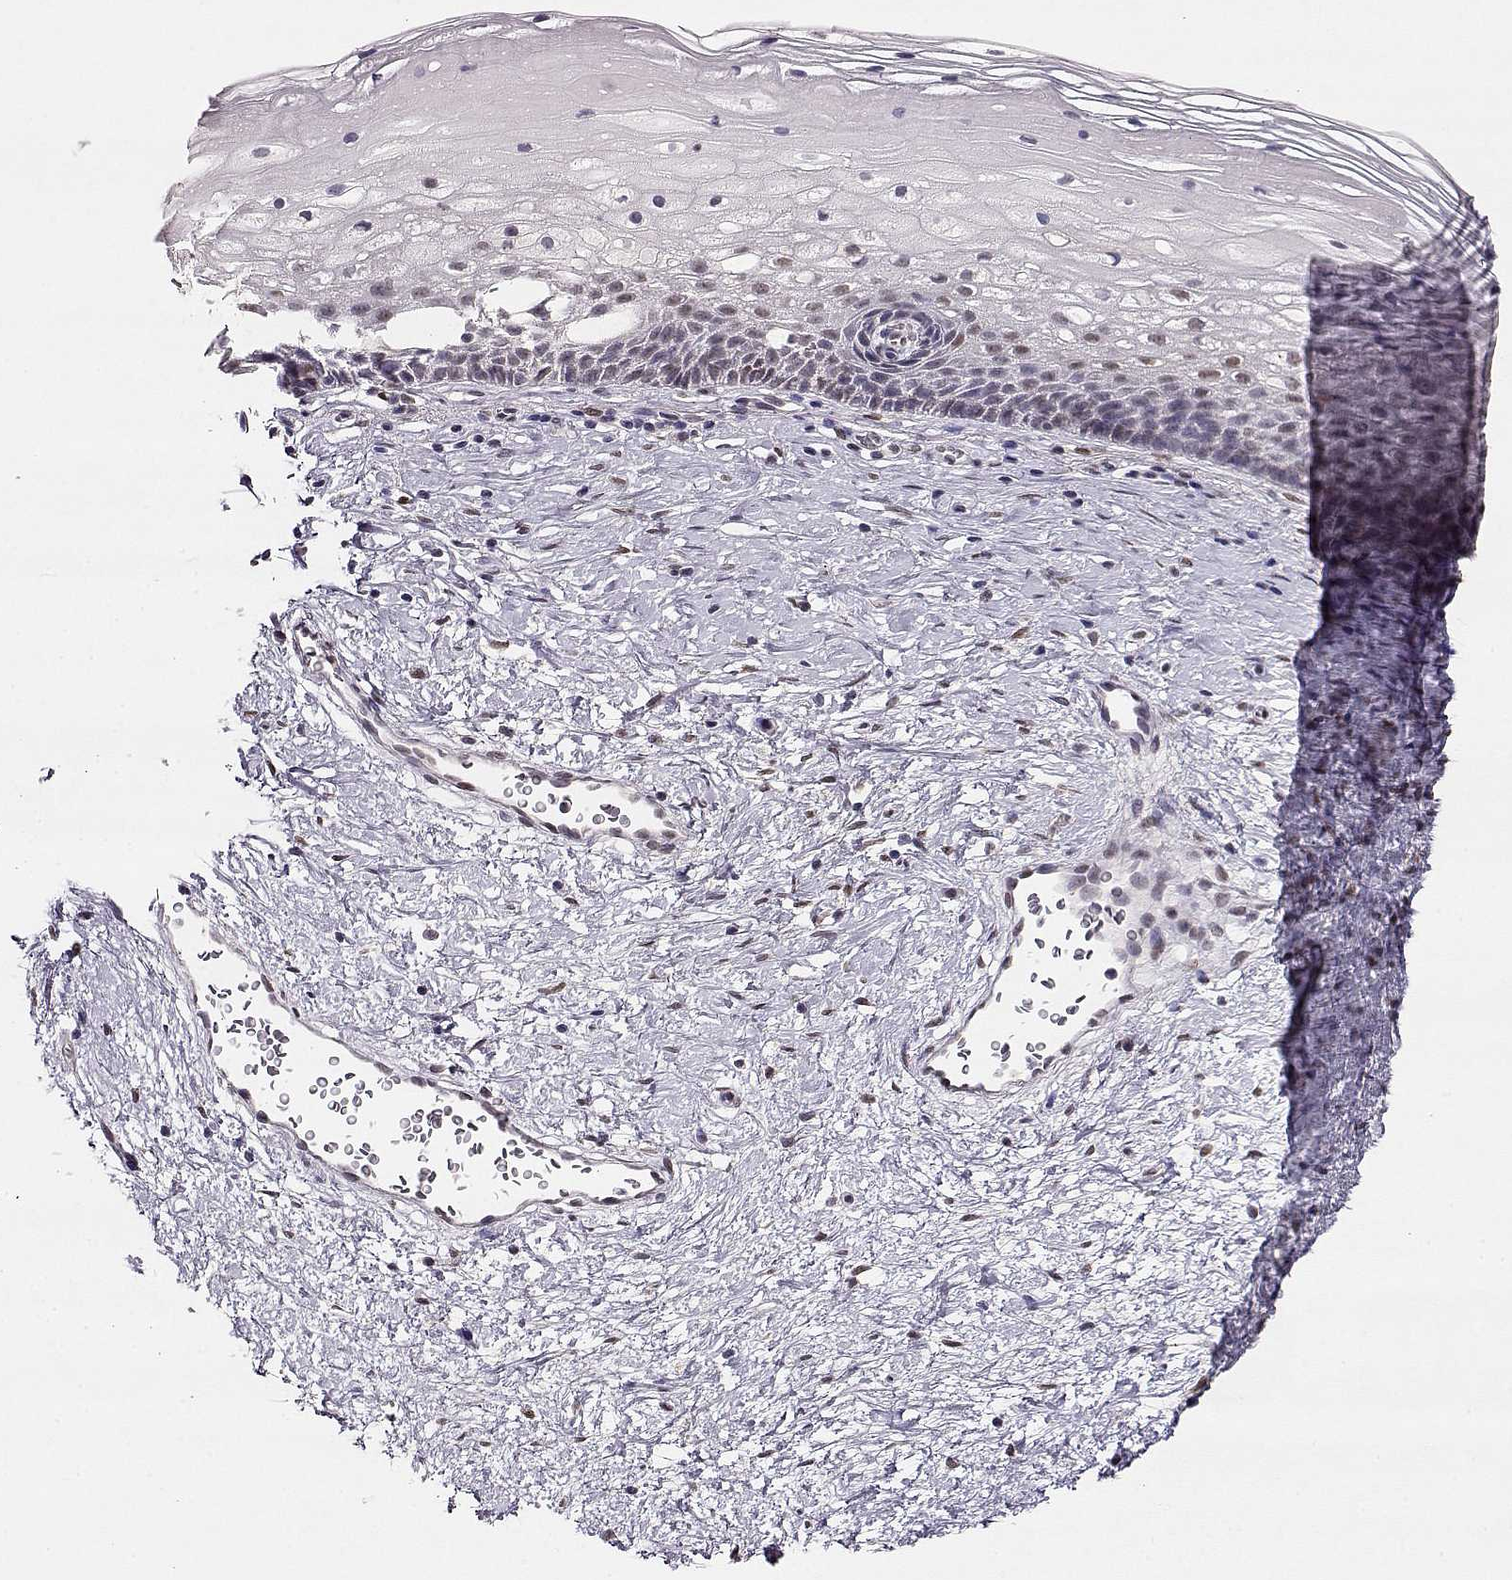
{"staining": {"intensity": "weak", "quantity": ">75%", "location": "nuclear"}, "tissue": "cervix", "cell_type": "Glandular cells", "image_type": "normal", "snomed": [{"axis": "morphology", "description": "Normal tissue, NOS"}, {"axis": "topography", "description": "Cervix"}], "caption": "Immunohistochemical staining of unremarkable human cervix shows >75% levels of weak nuclear protein staining in approximately >75% of glandular cells. The staining was performed using DAB, with brown indicating positive protein expression. Nuclei are stained blue with hematoxylin.", "gene": "POLI", "patient": {"sex": "female", "age": 34}}